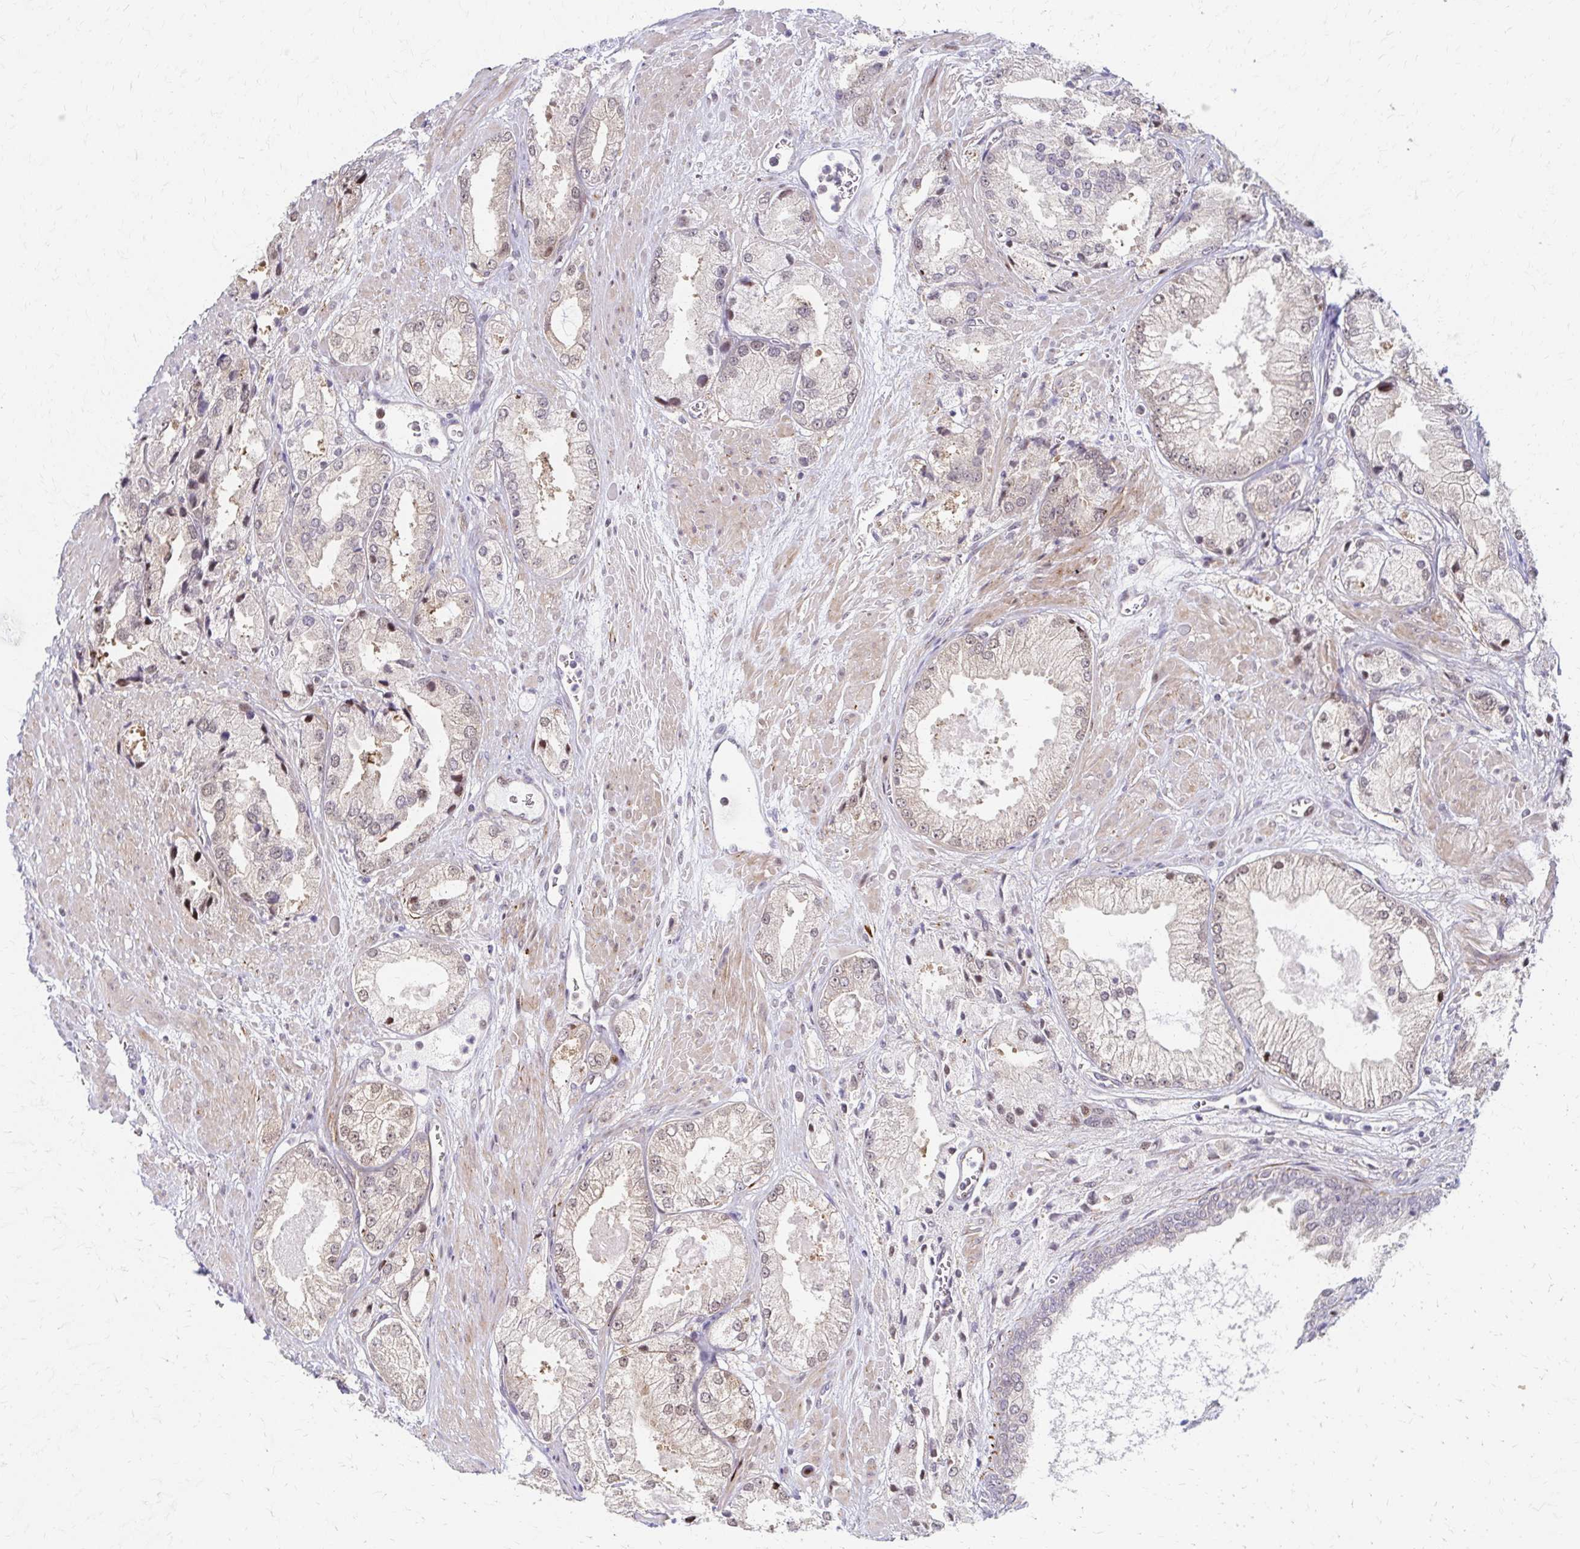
{"staining": {"intensity": "weak", "quantity": "25%-75%", "location": "nuclear"}, "tissue": "prostate cancer", "cell_type": "Tumor cells", "image_type": "cancer", "snomed": [{"axis": "morphology", "description": "Adenocarcinoma, High grade"}, {"axis": "topography", "description": "Prostate"}], "caption": "Prostate cancer stained for a protein demonstrates weak nuclear positivity in tumor cells.", "gene": "PSMD7", "patient": {"sex": "male", "age": 68}}